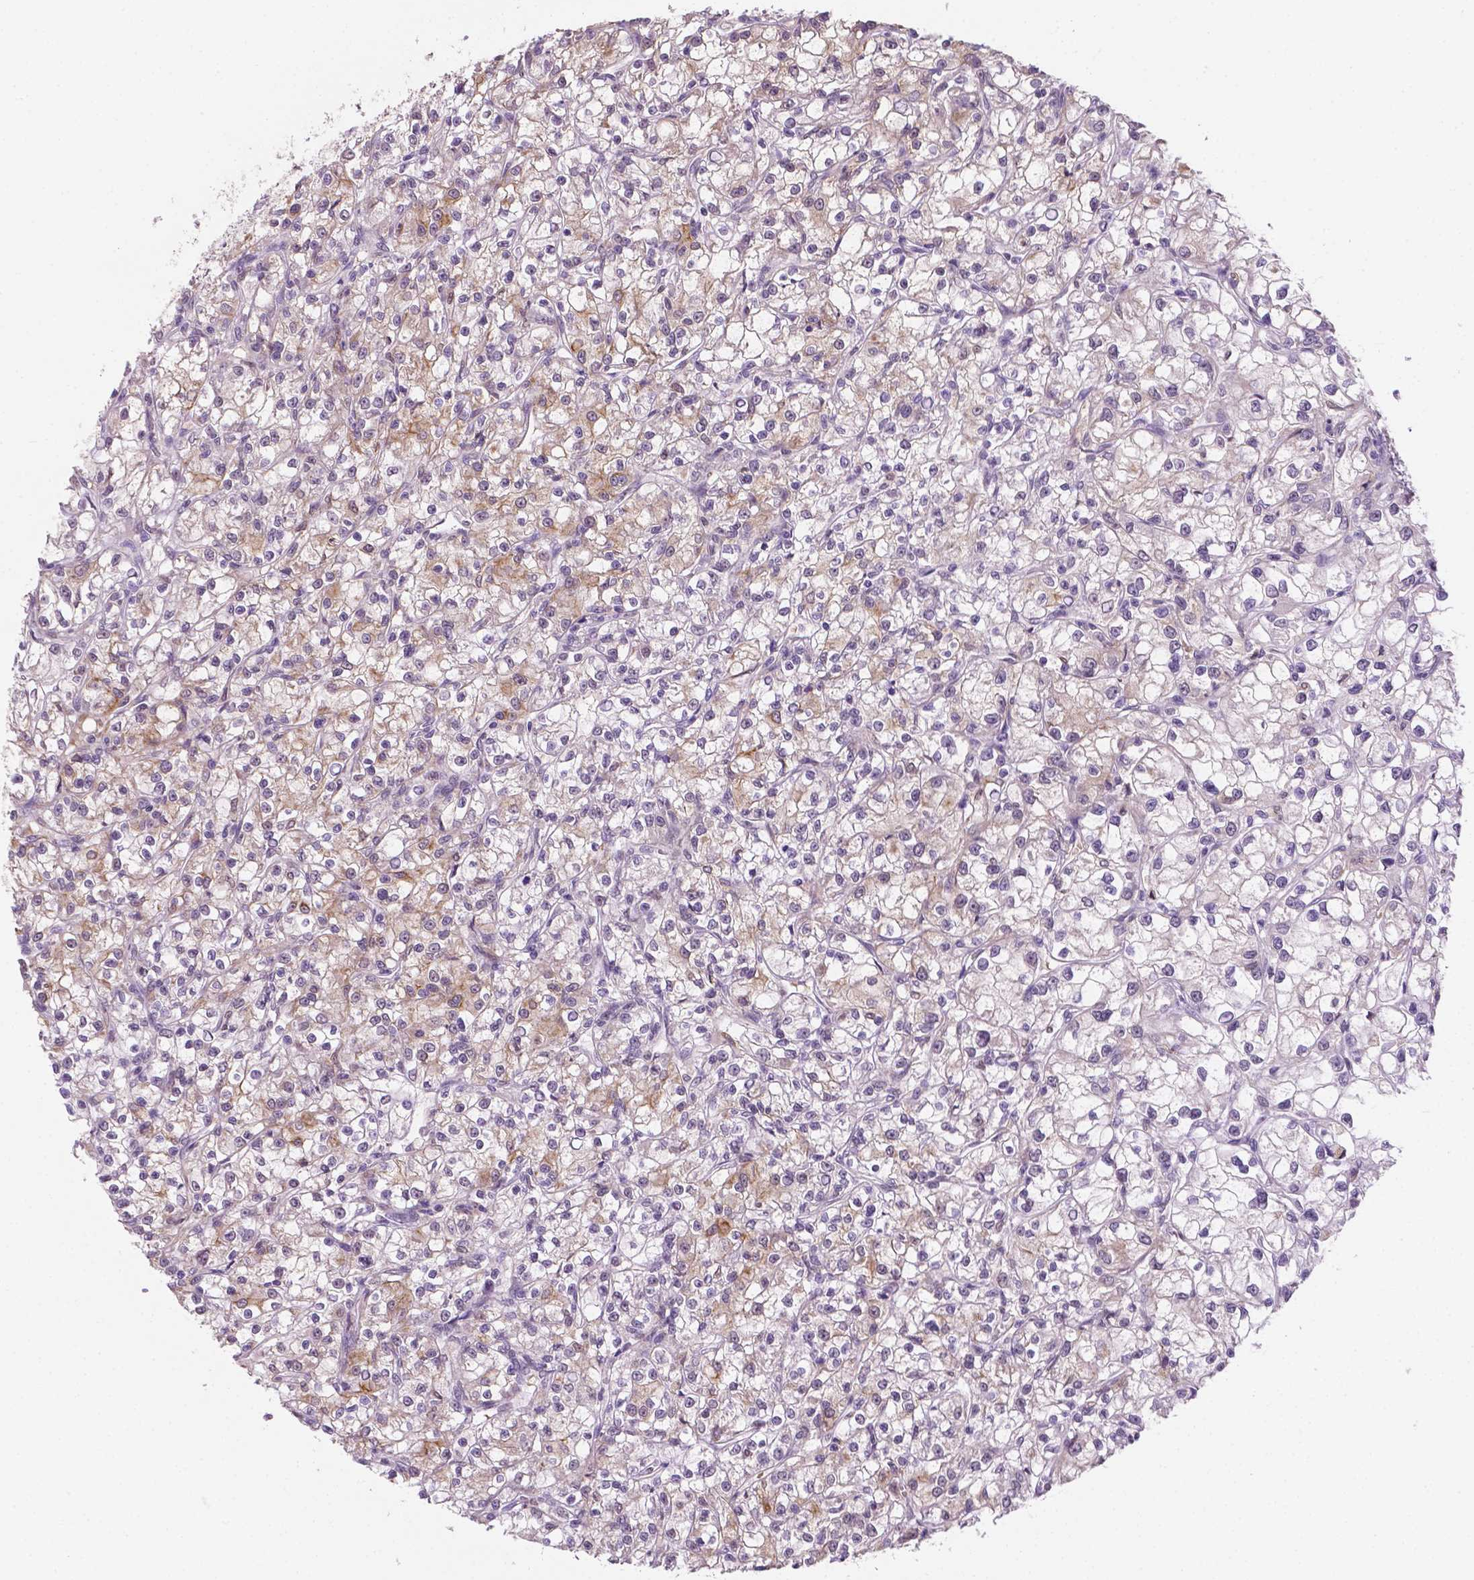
{"staining": {"intensity": "weak", "quantity": "25%-75%", "location": "cytoplasmic/membranous"}, "tissue": "renal cancer", "cell_type": "Tumor cells", "image_type": "cancer", "snomed": [{"axis": "morphology", "description": "Adenocarcinoma, NOS"}, {"axis": "topography", "description": "Kidney"}], "caption": "A histopathology image of renal adenocarcinoma stained for a protein displays weak cytoplasmic/membranous brown staining in tumor cells. (Brightfield microscopy of DAB IHC at high magnification).", "gene": "SHLD3", "patient": {"sex": "female", "age": 59}}